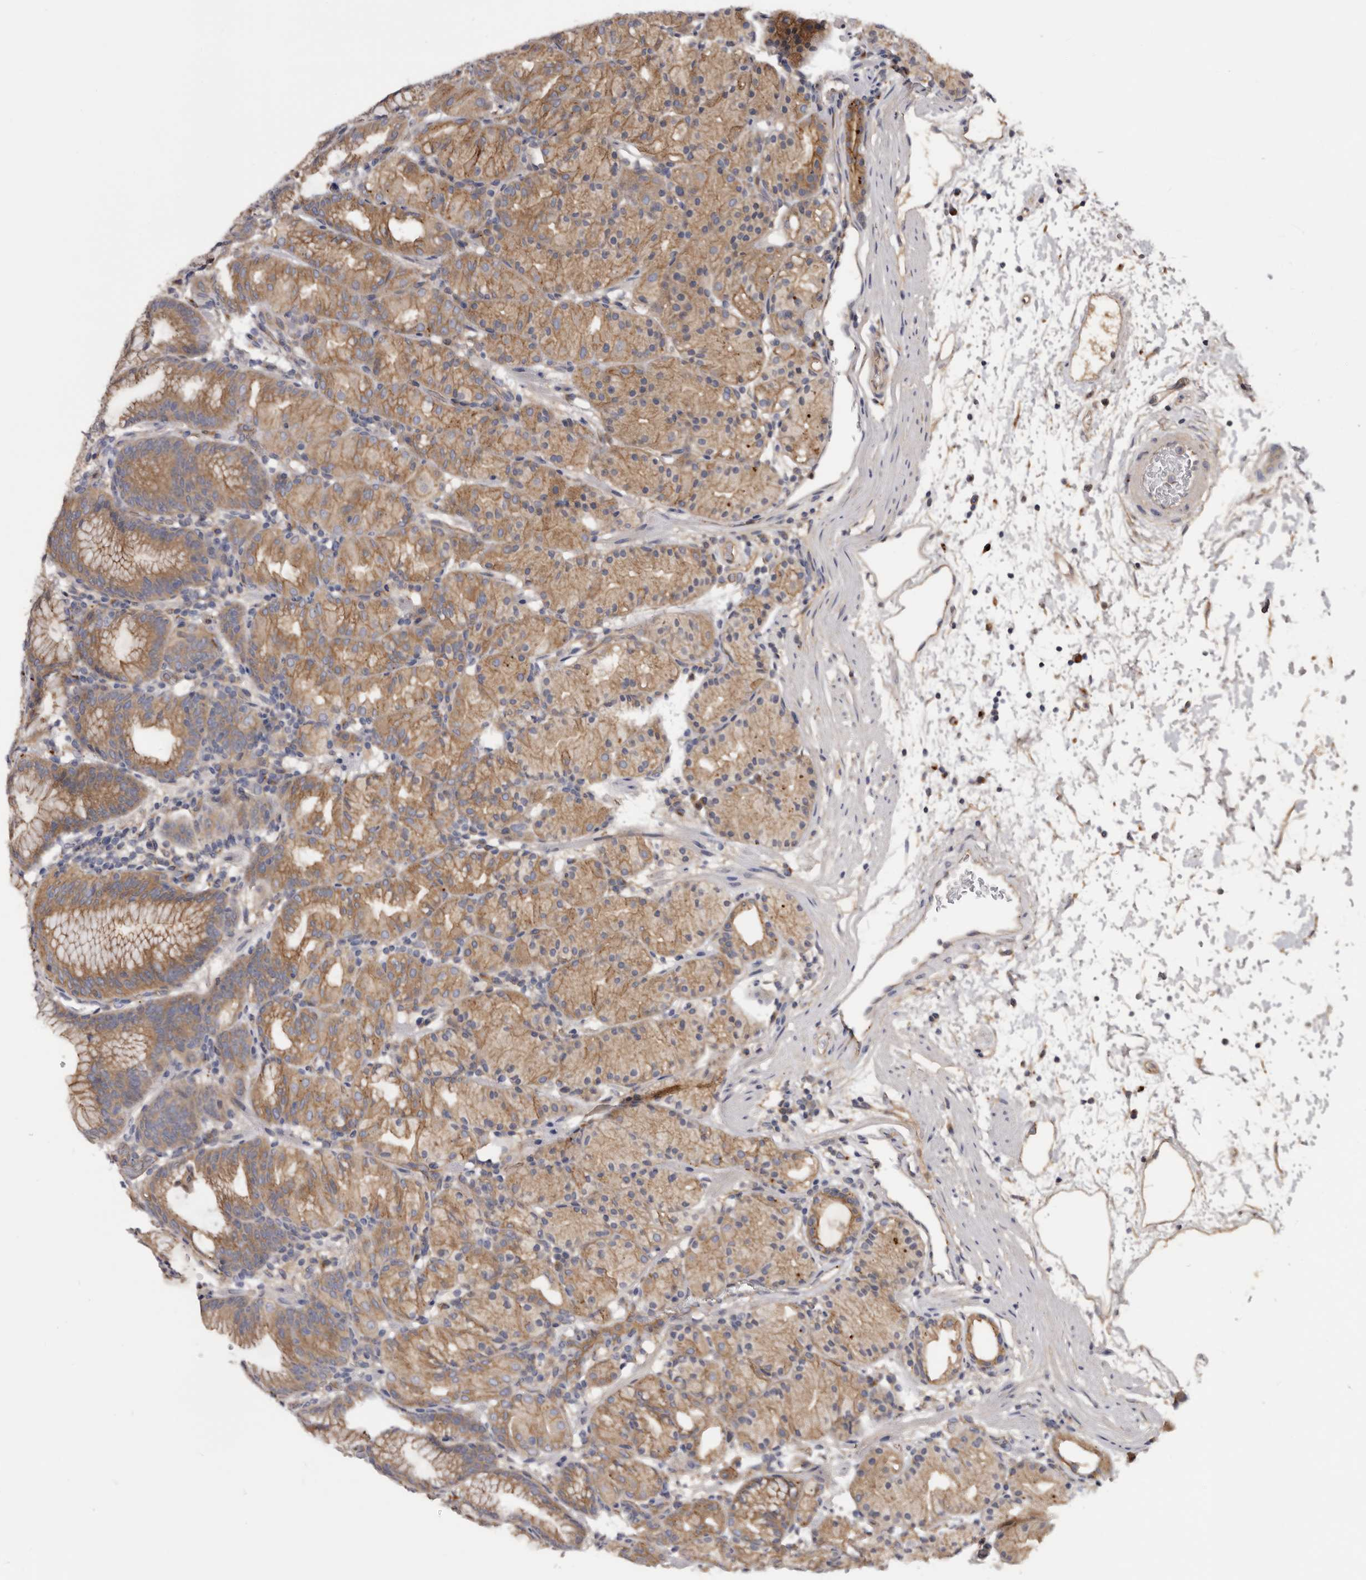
{"staining": {"intensity": "moderate", "quantity": "25%-75%", "location": "cytoplasmic/membranous"}, "tissue": "stomach", "cell_type": "Glandular cells", "image_type": "normal", "snomed": [{"axis": "morphology", "description": "Normal tissue, NOS"}, {"axis": "topography", "description": "Stomach, upper"}], "caption": "Protein staining by immunohistochemistry demonstrates moderate cytoplasmic/membranous positivity in about 25%-75% of glandular cells in unremarkable stomach.", "gene": "INKA2", "patient": {"sex": "male", "age": 48}}